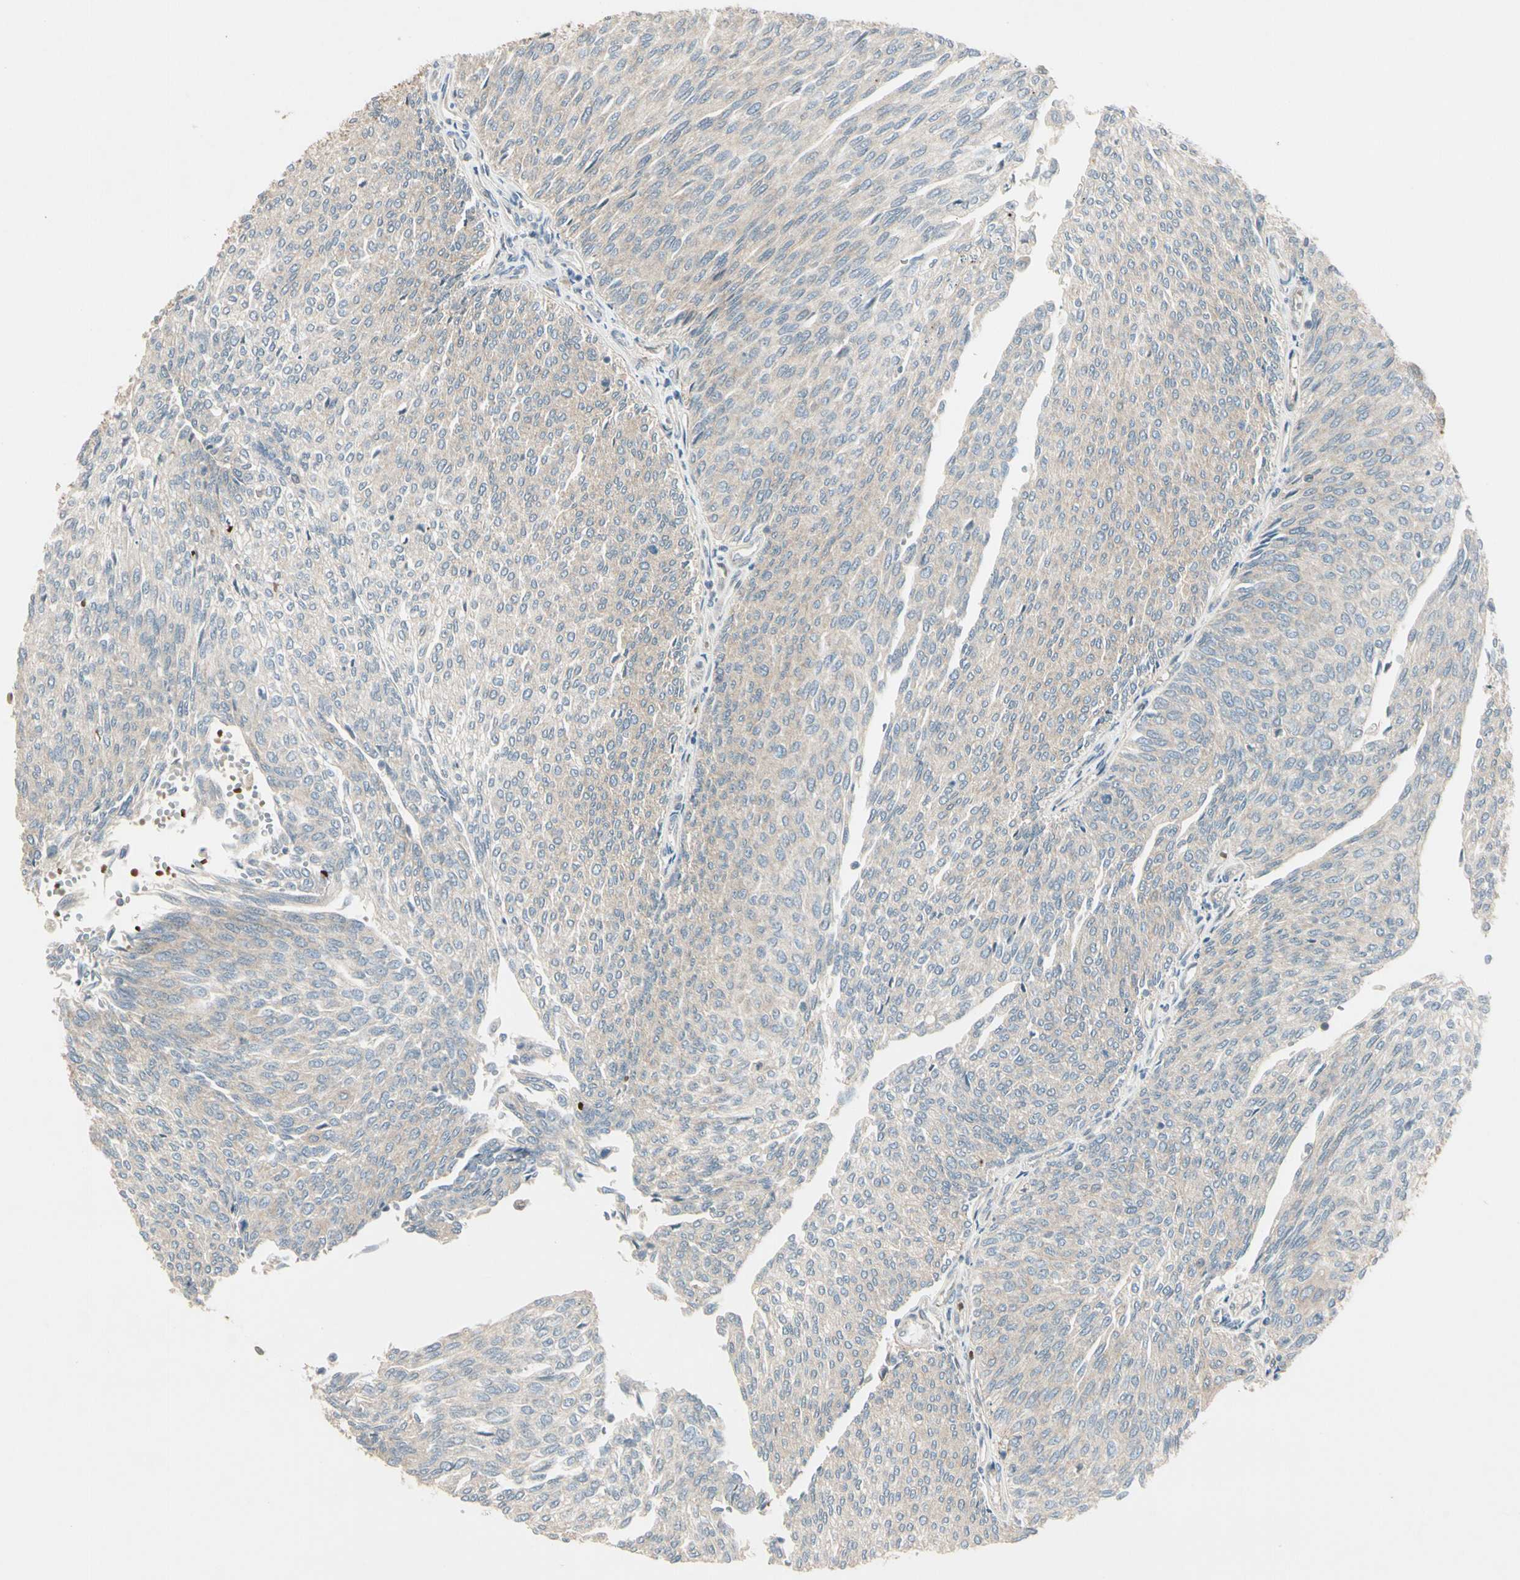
{"staining": {"intensity": "weak", "quantity": ">75%", "location": "cytoplasmic/membranous"}, "tissue": "urothelial cancer", "cell_type": "Tumor cells", "image_type": "cancer", "snomed": [{"axis": "morphology", "description": "Urothelial carcinoma, Low grade"}, {"axis": "topography", "description": "Urinary bladder"}], "caption": "This photomicrograph shows immunohistochemistry staining of human urothelial cancer, with low weak cytoplasmic/membranous expression in approximately >75% of tumor cells.", "gene": "PPP3CB", "patient": {"sex": "female", "age": 79}}